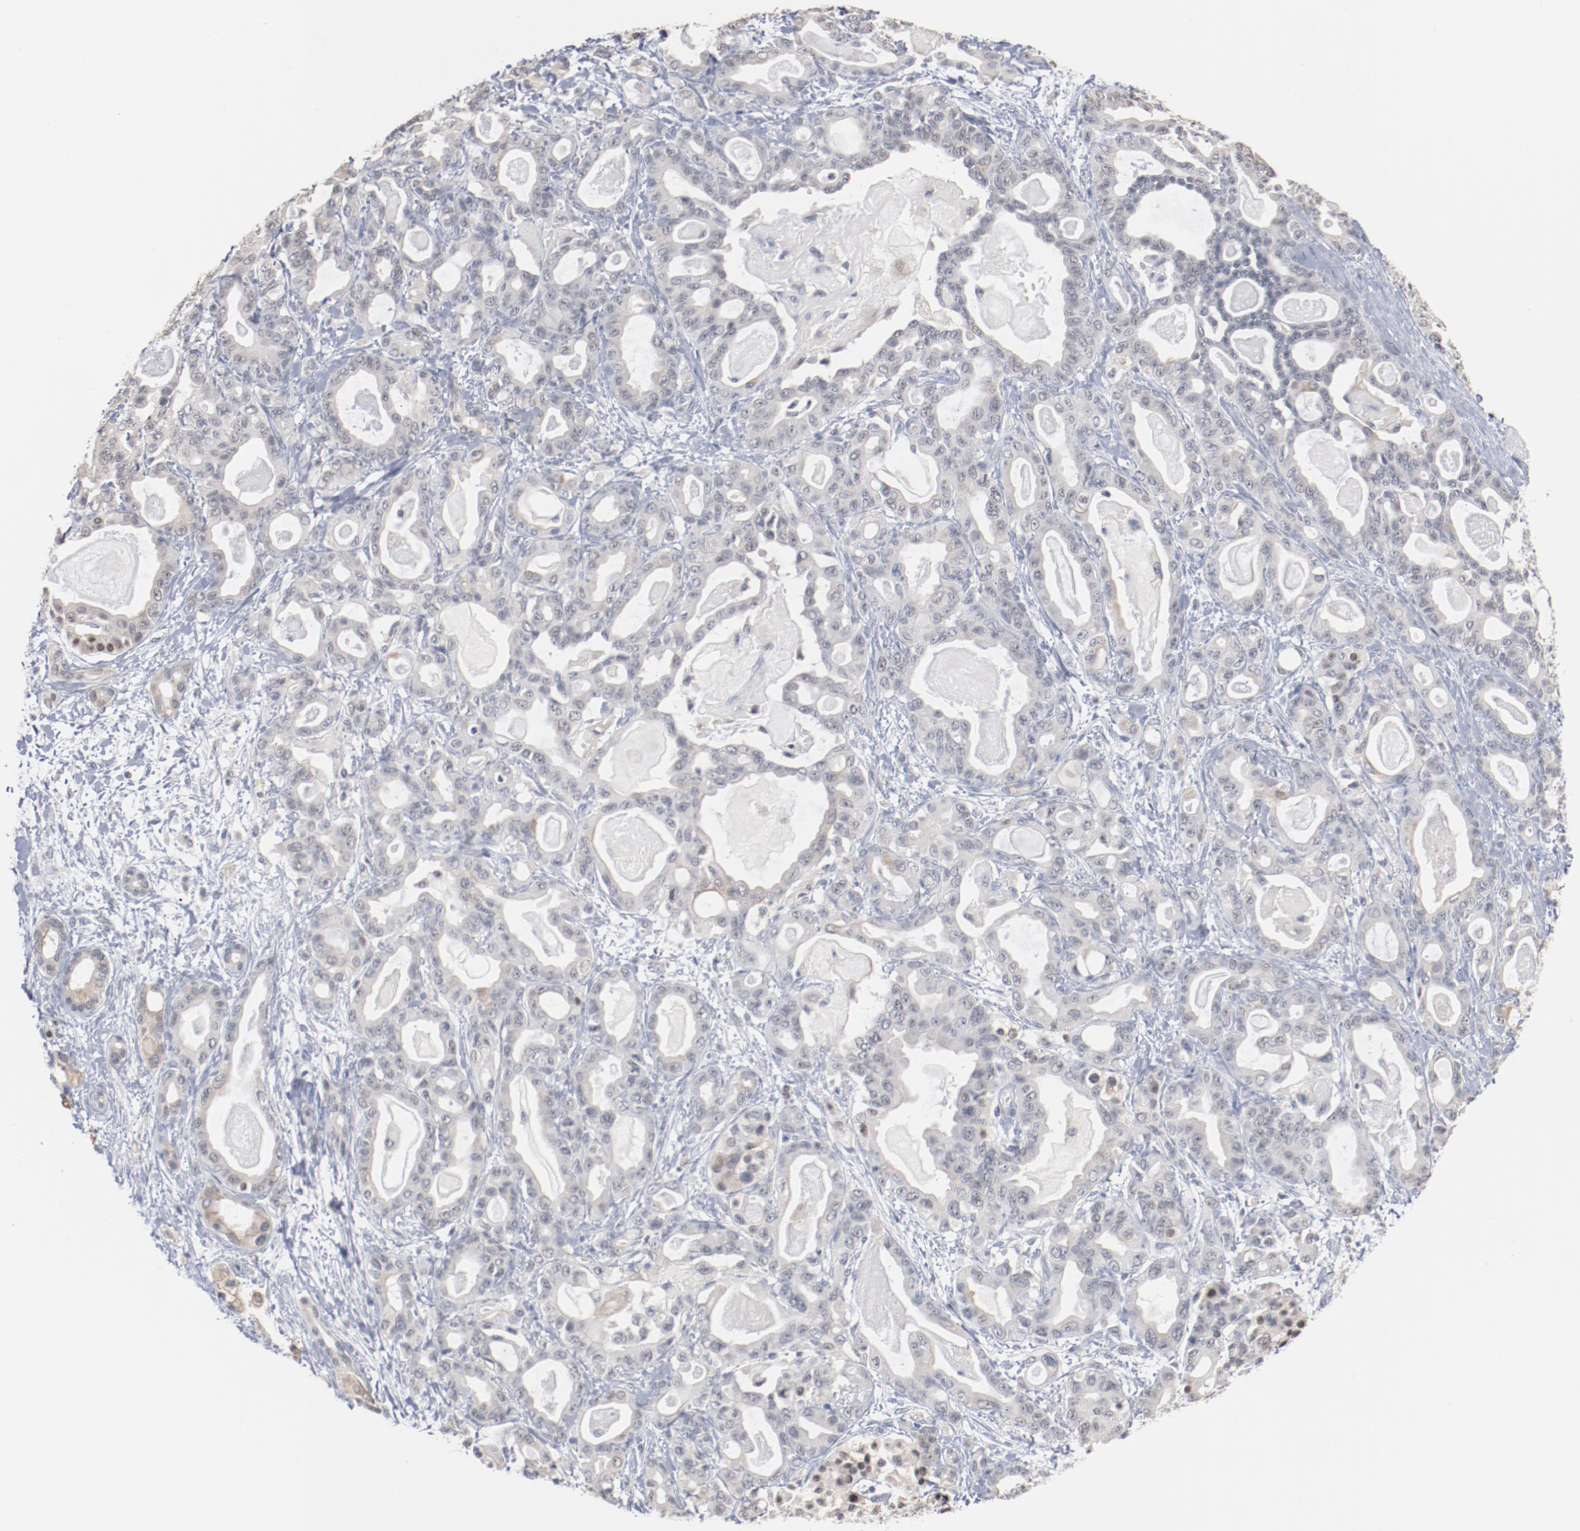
{"staining": {"intensity": "negative", "quantity": "none", "location": "none"}, "tissue": "pancreatic cancer", "cell_type": "Tumor cells", "image_type": "cancer", "snomed": [{"axis": "morphology", "description": "Adenocarcinoma, NOS"}, {"axis": "topography", "description": "Pancreas"}], "caption": "This is a micrograph of immunohistochemistry (IHC) staining of pancreatic adenocarcinoma, which shows no staining in tumor cells. Brightfield microscopy of immunohistochemistry stained with DAB (3,3'-diaminobenzidine) (brown) and hematoxylin (blue), captured at high magnification.", "gene": "ERICH1", "patient": {"sex": "male", "age": 63}}